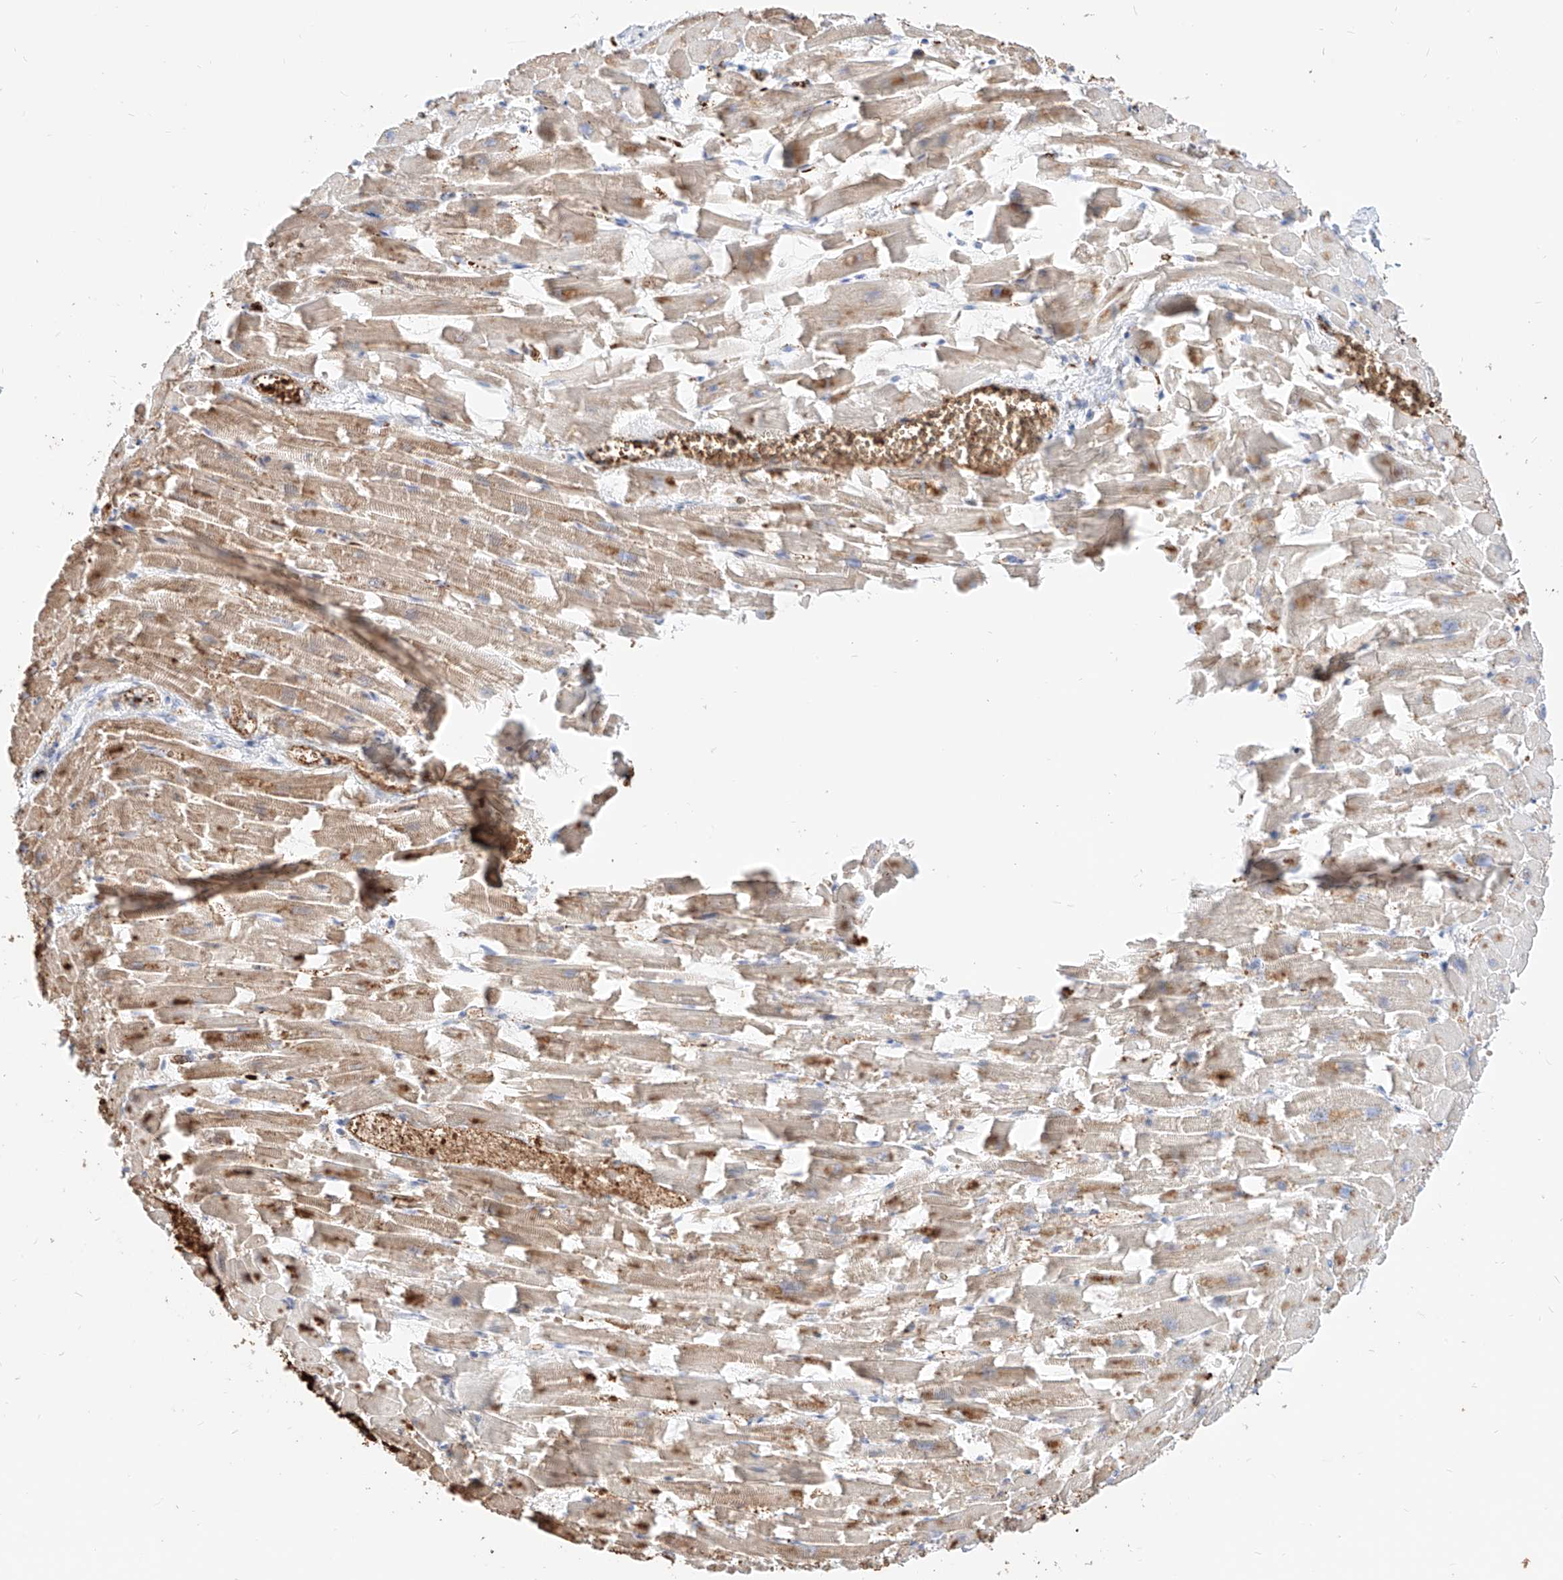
{"staining": {"intensity": "moderate", "quantity": ">75%", "location": "cytoplasmic/membranous"}, "tissue": "heart muscle", "cell_type": "Cardiomyocytes", "image_type": "normal", "snomed": [{"axis": "morphology", "description": "Normal tissue, NOS"}, {"axis": "topography", "description": "Heart"}], "caption": "Immunohistochemistry photomicrograph of unremarkable heart muscle: heart muscle stained using immunohistochemistry (IHC) shows medium levels of moderate protein expression localized specifically in the cytoplasmic/membranous of cardiomyocytes, appearing as a cytoplasmic/membranous brown color.", "gene": "ZFP42", "patient": {"sex": "female", "age": 64}}